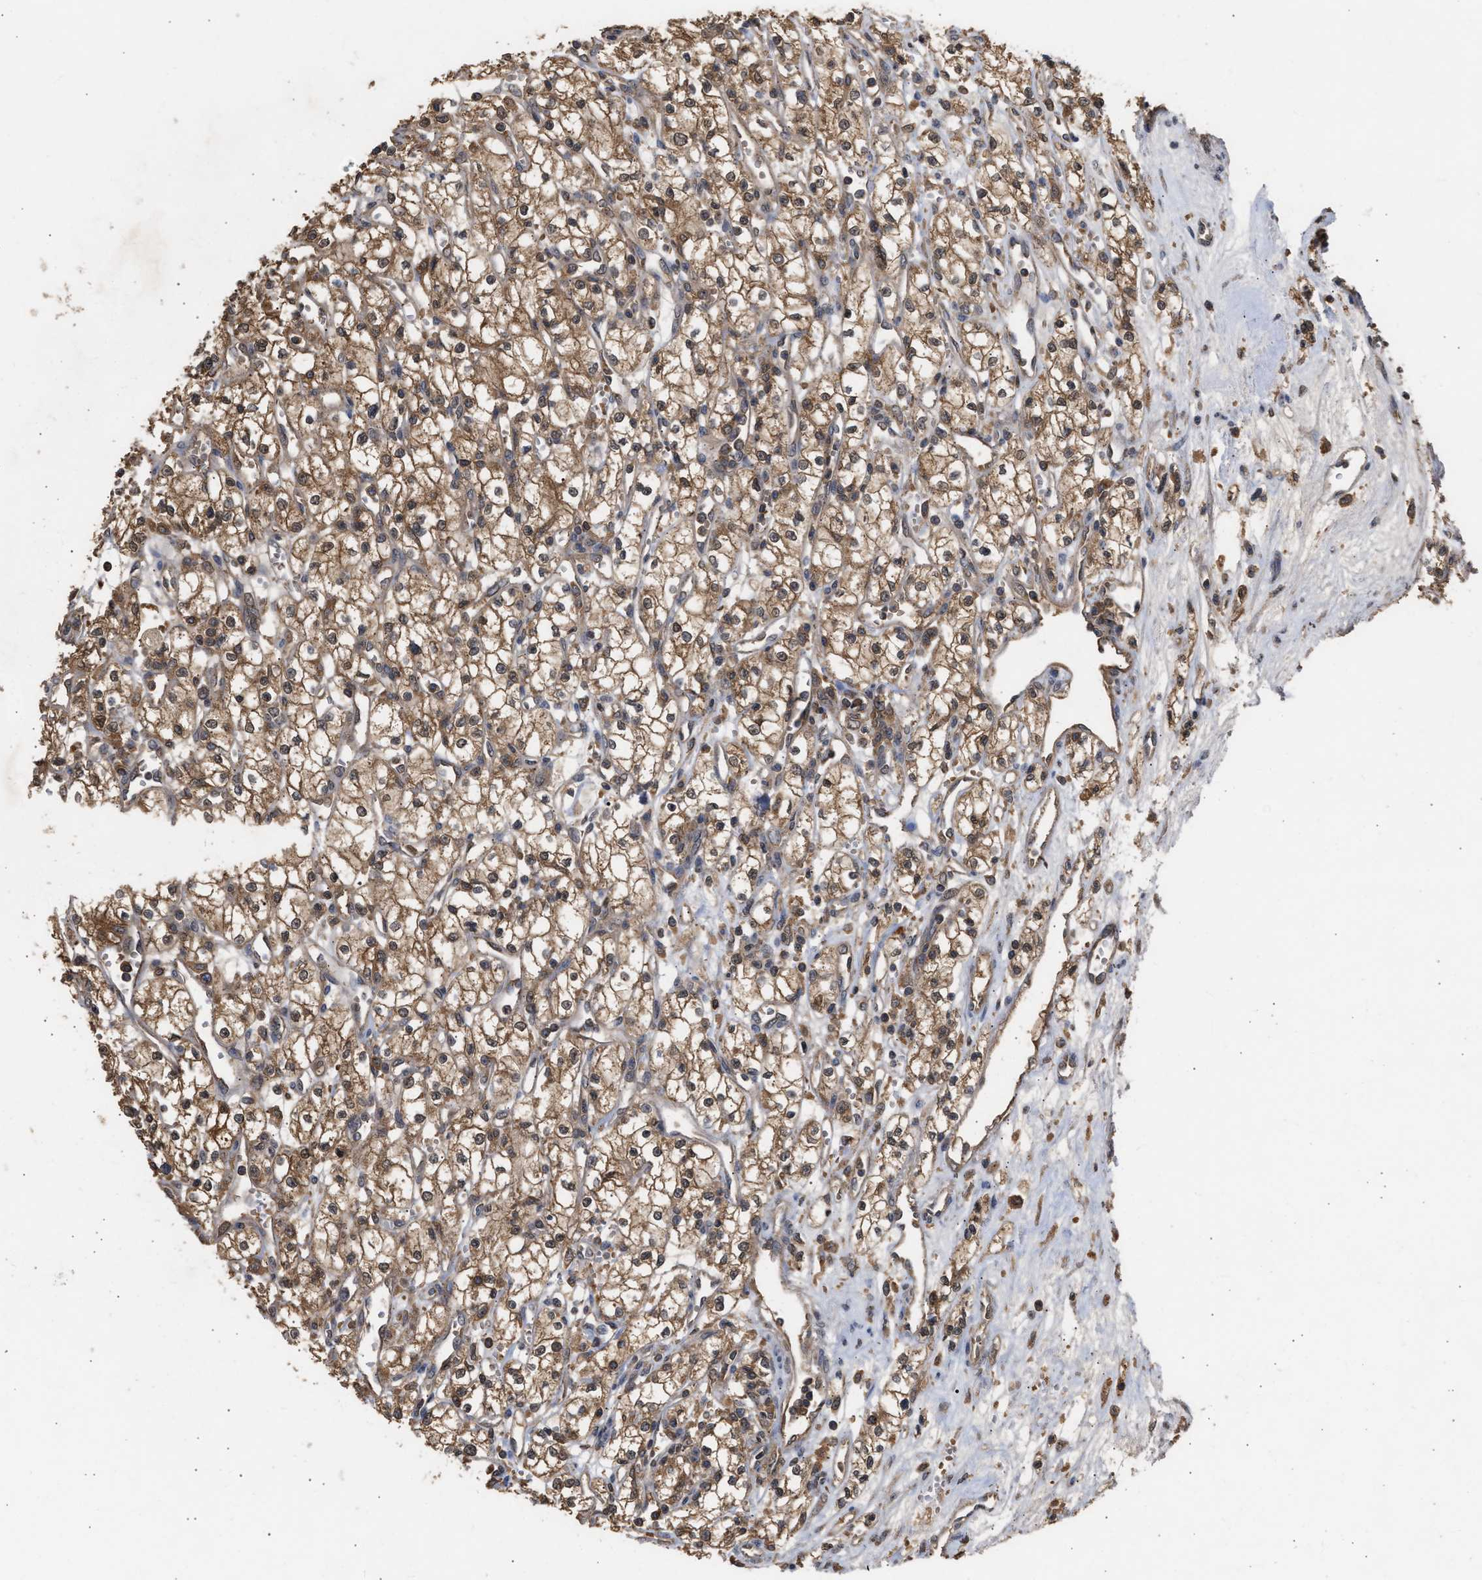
{"staining": {"intensity": "moderate", "quantity": ">75%", "location": "cytoplasmic/membranous"}, "tissue": "renal cancer", "cell_type": "Tumor cells", "image_type": "cancer", "snomed": [{"axis": "morphology", "description": "Adenocarcinoma, NOS"}, {"axis": "topography", "description": "Kidney"}], "caption": "This image shows renal adenocarcinoma stained with immunohistochemistry (IHC) to label a protein in brown. The cytoplasmic/membranous of tumor cells show moderate positivity for the protein. Nuclei are counter-stained blue.", "gene": "FITM1", "patient": {"sex": "male", "age": 59}}